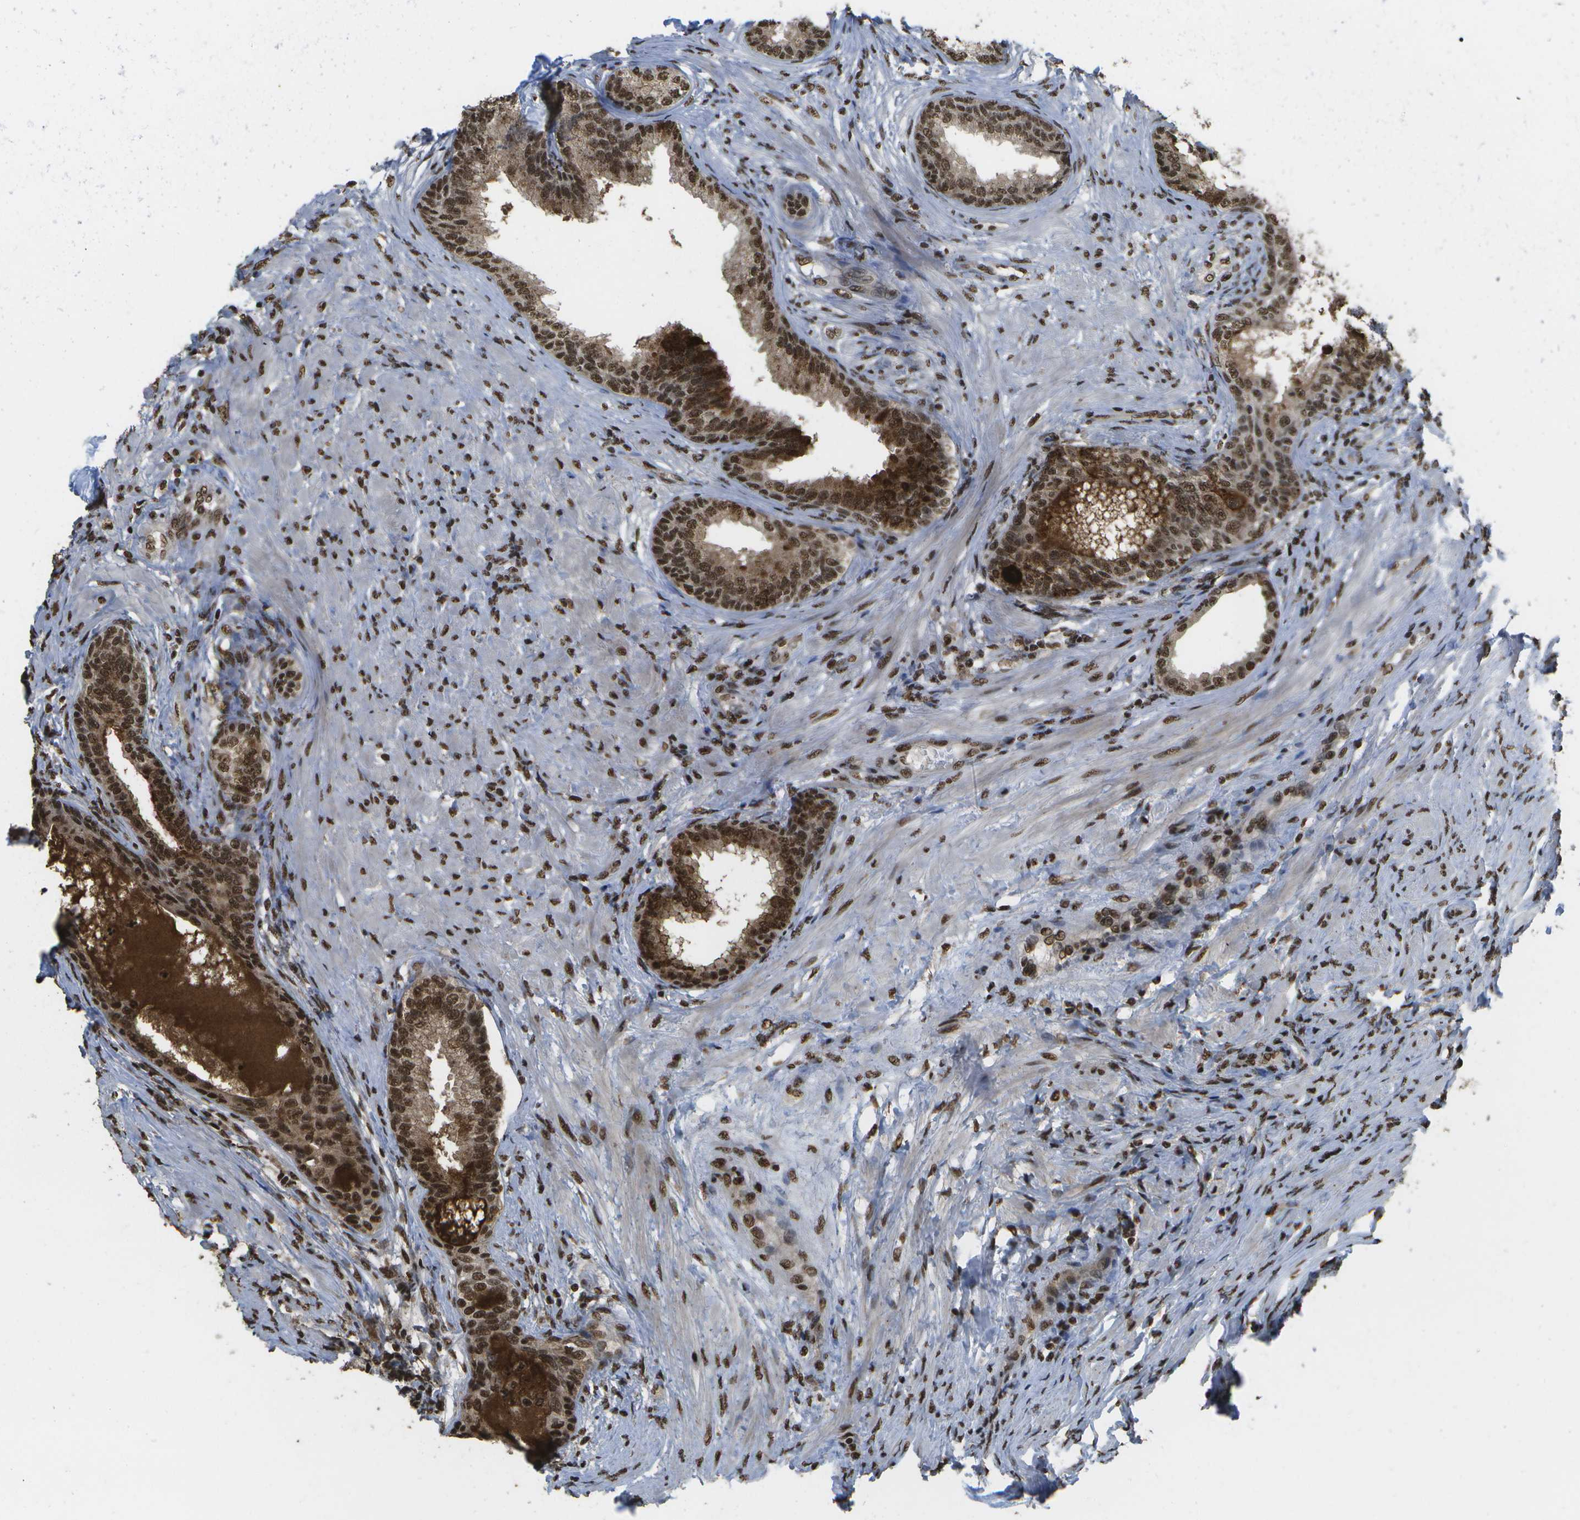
{"staining": {"intensity": "strong", "quantity": ">75%", "location": "cytoplasmic/membranous,nuclear"}, "tissue": "prostate", "cell_type": "Glandular cells", "image_type": "normal", "snomed": [{"axis": "morphology", "description": "Normal tissue, NOS"}, {"axis": "topography", "description": "Prostate"}], "caption": "Human prostate stained for a protein (brown) displays strong cytoplasmic/membranous,nuclear positive staining in about >75% of glandular cells.", "gene": "SPEN", "patient": {"sex": "male", "age": 76}}